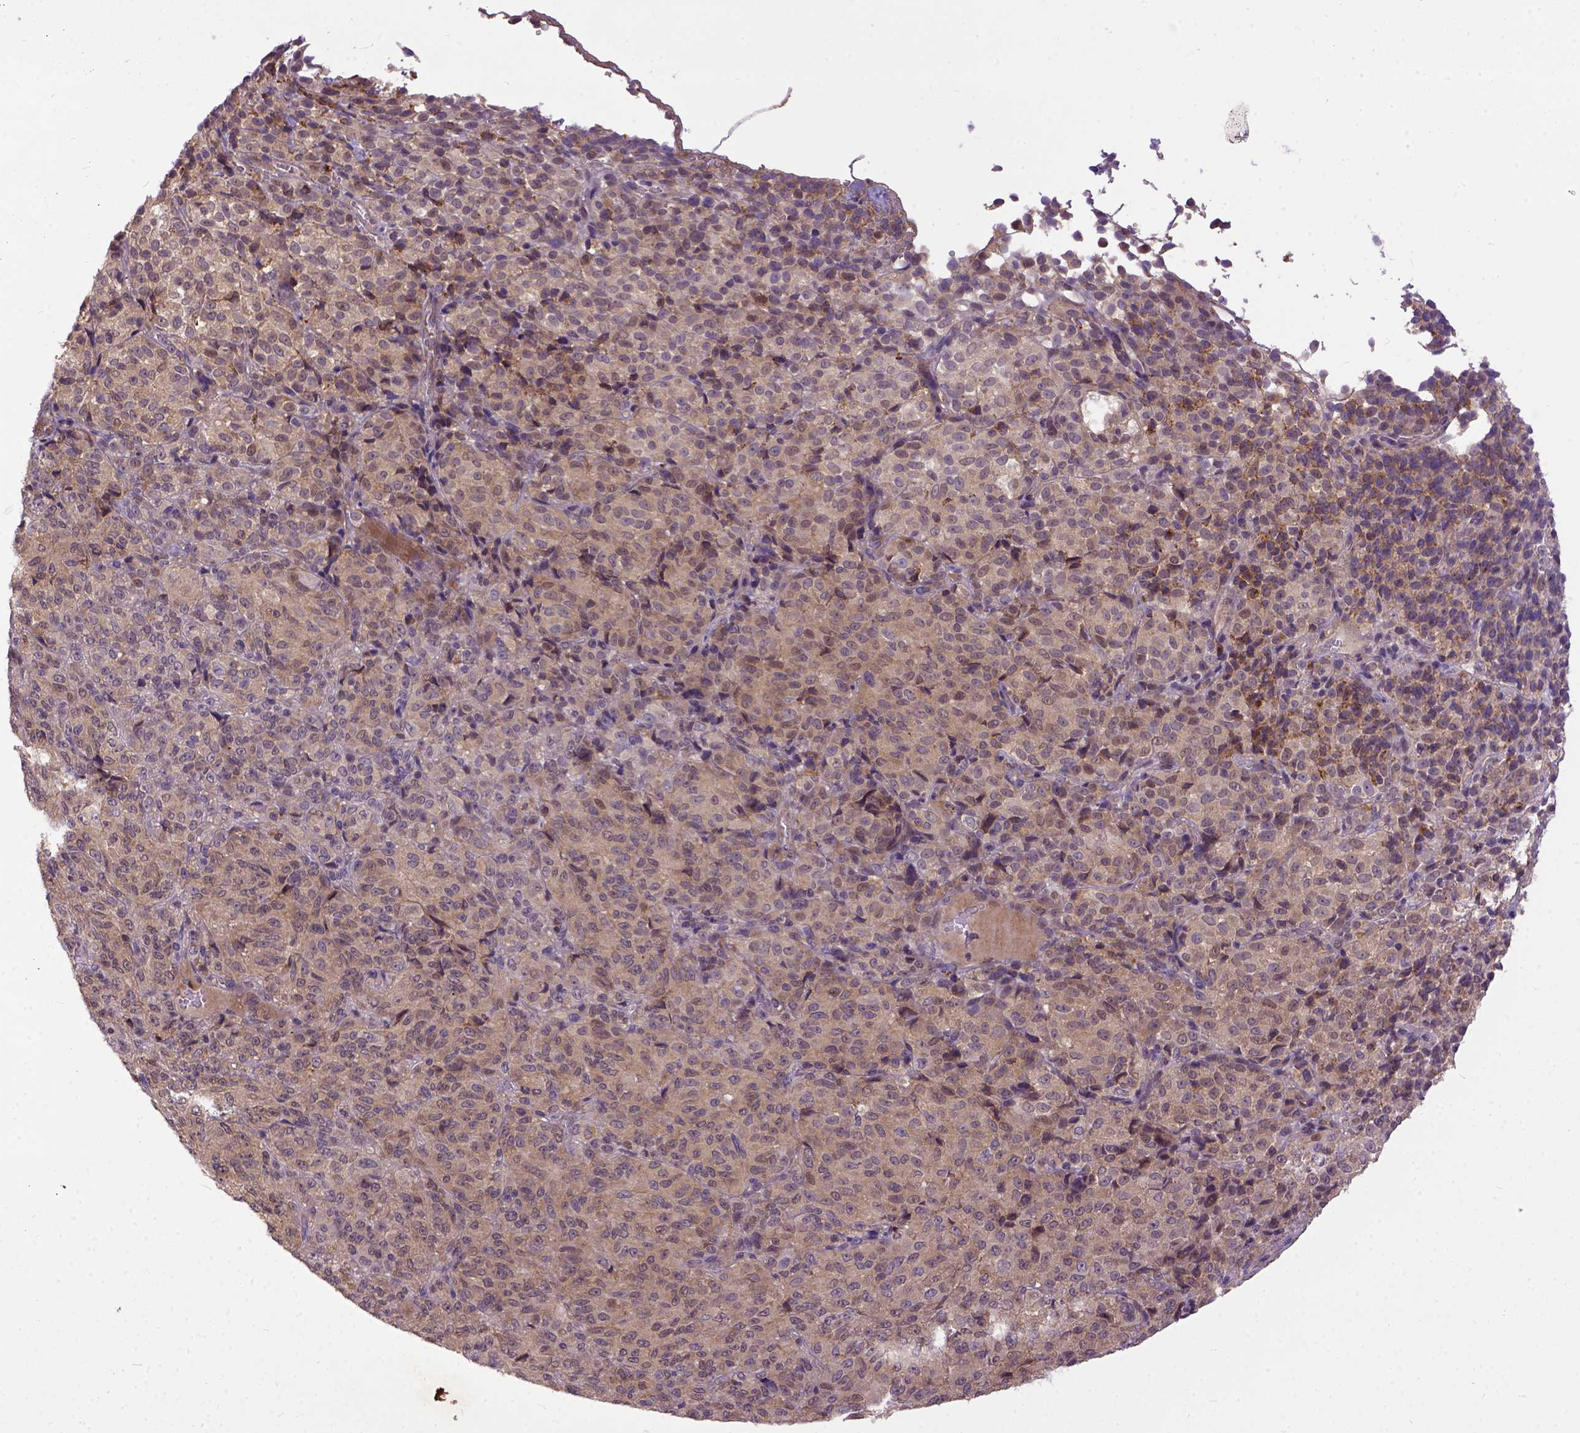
{"staining": {"intensity": "moderate", "quantity": ">75%", "location": "cytoplasmic/membranous"}, "tissue": "melanoma", "cell_type": "Tumor cells", "image_type": "cancer", "snomed": [{"axis": "morphology", "description": "Malignant melanoma, Metastatic site"}, {"axis": "topography", "description": "Brain"}], "caption": "Human malignant melanoma (metastatic site) stained with a protein marker displays moderate staining in tumor cells.", "gene": "CPNE1", "patient": {"sex": "female", "age": 56}}